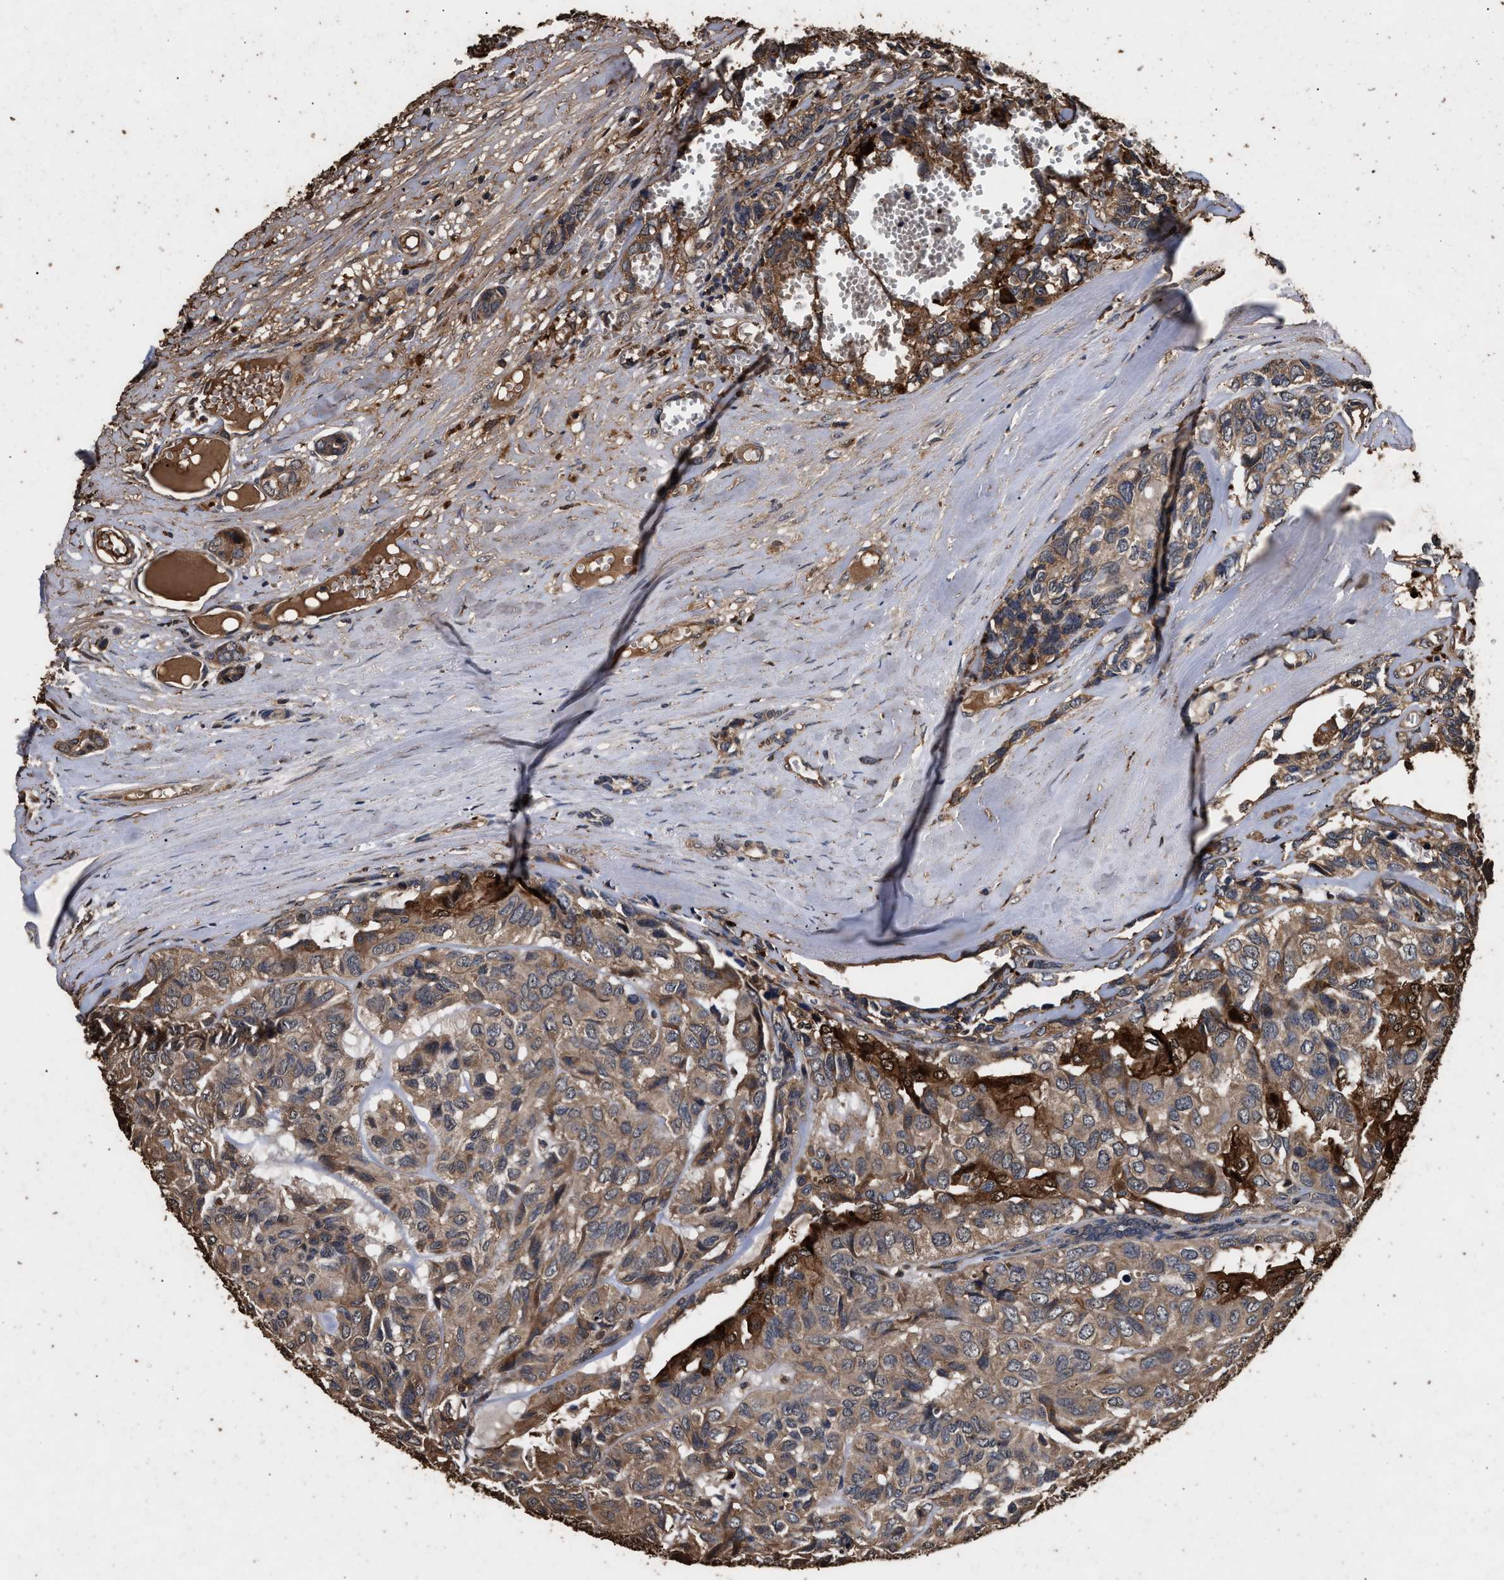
{"staining": {"intensity": "moderate", "quantity": ">75%", "location": "cytoplasmic/membranous"}, "tissue": "head and neck cancer", "cell_type": "Tumor cells", "image_type": "cancer", "snomed": [{"axis": "morphology", "description": "Adenocarcinoma, NOS"}, {"axis": "topography", "description": "Salivary gland, NOS"}, {"axis": "topography", "description": "Head-Neck"}], "caption": "Protein expression analysis of human head and neck cancer reveals moderate cytoplasmic/membranous expression in approximately >75% of tumor cells.", "gene": "KYAT1", "patient": {"sex": "female", "age": 76}}